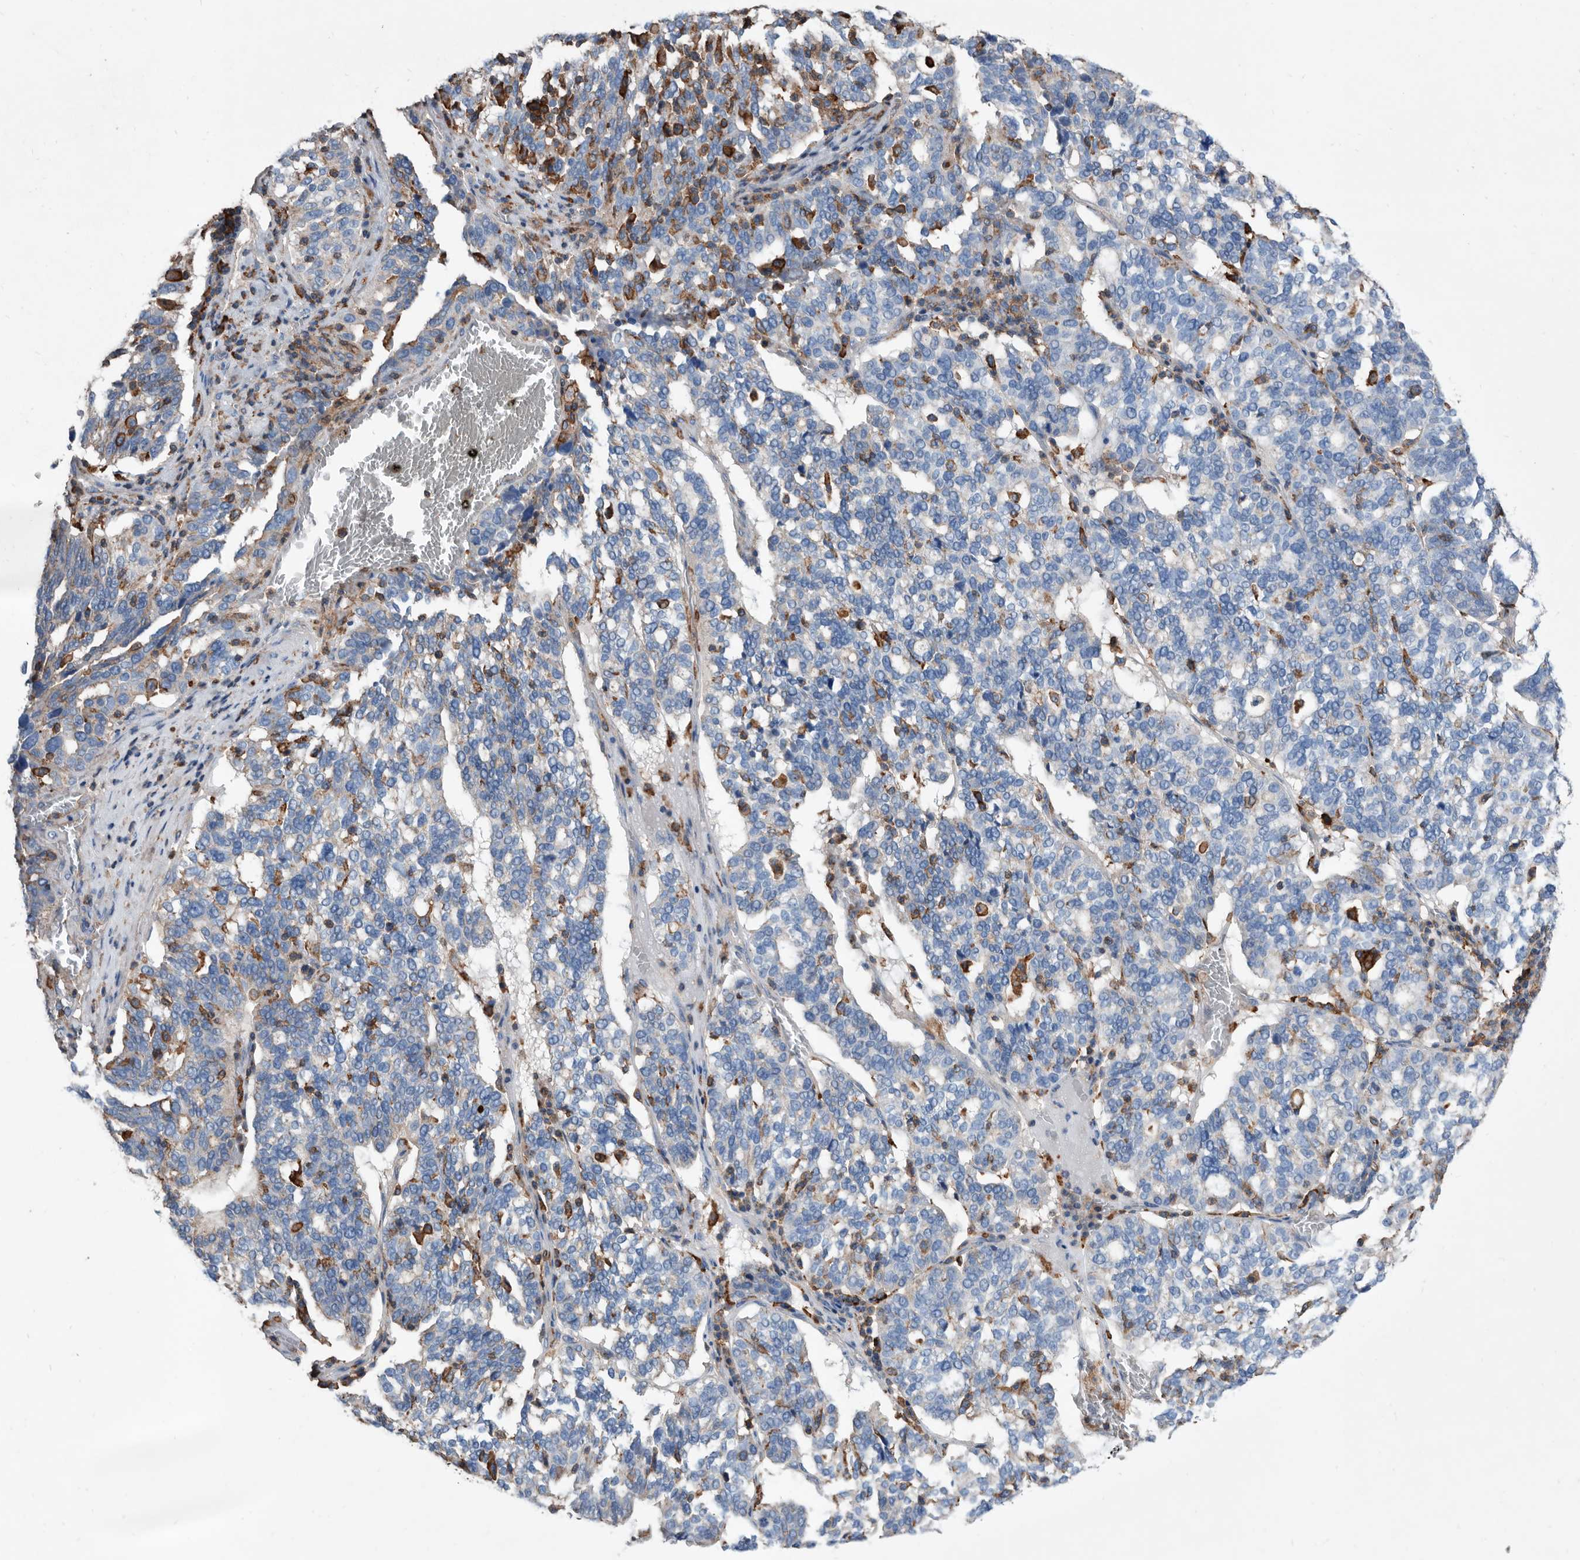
{"staining": {"intensity": "negative", "quantity": "none", "location": "none"}, "tissue": "ovarian cancer", "cell_type": "Tumor cells", "image_type": "cancer", "snomed": [{"axis": "morphology", "description": "Cystadenocarcinoma, serous, NOS"}, {"axis": "topography", "description": "Ovary"}], "caption": "Tumor cells are negative for brown protein staining in serous cystadenocarcinoma (ovarian). The staining was performed using DAB (3,3'-diaminobenzidine) to visualize the protein expression in brown, while the nuclei were stained in blue with hematoxylin (Magnification: 20x).", "gene": "MS4A4A", "patient": {"sex": "female", "age": 59}}